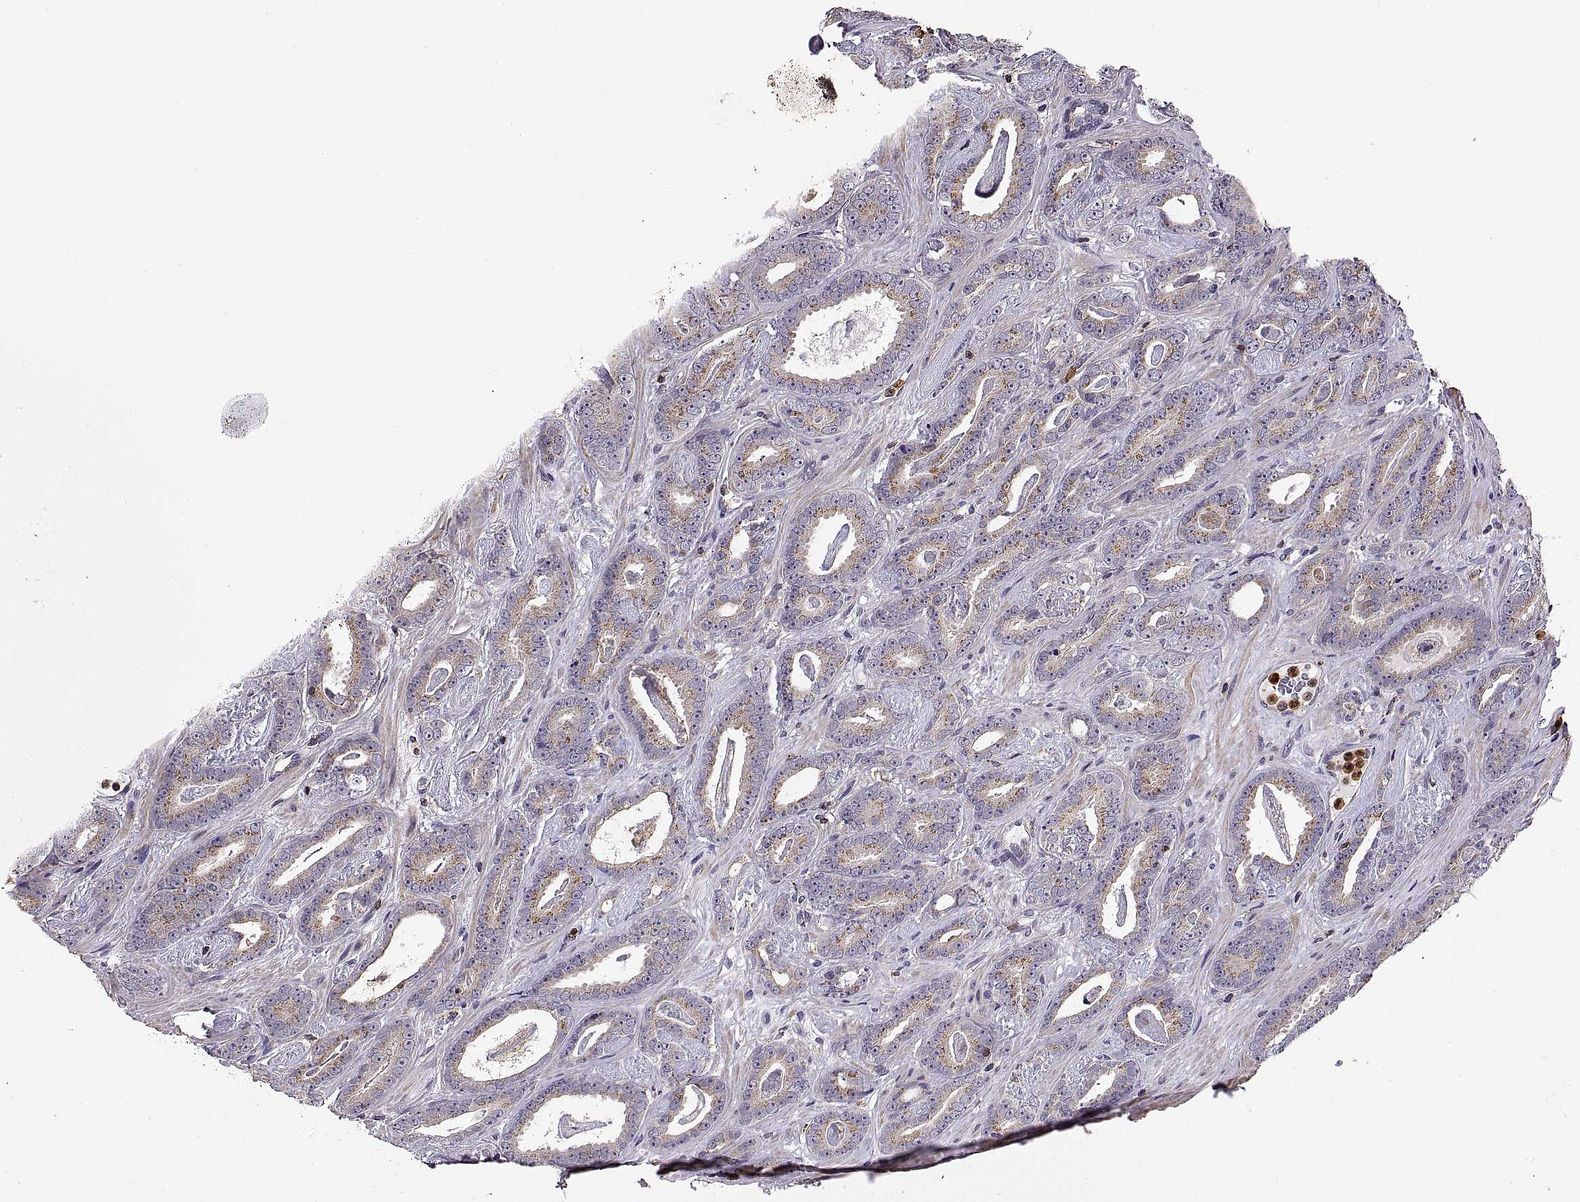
{"staining": {"intensity": "moderate", "quantity": "25%-75%", "location": "cytoplasmic/membranous"}, "tissue": "prostate cancer", "cell_type": "Tumor cells", "image_type": "cancer", "snomed": [{"axis": "morphology", "description": "Adenocarcinoma, Medium grade"}, {"axis": "topography", "description": "Prostate and seminal vesicle, NOS"}, {"axis": "topography", "description": "Prostate"}], "caption": "Prostate cancer (adenocarcinoma (medium-grade)) was stained to show a protein in brown. There is medium levels of moderate cytoplasmic/membranous positivity in approximately 25%-75% of tumor cells.", "gene": "ACAP1", "patient": {"sex": "male", "age": 54}}